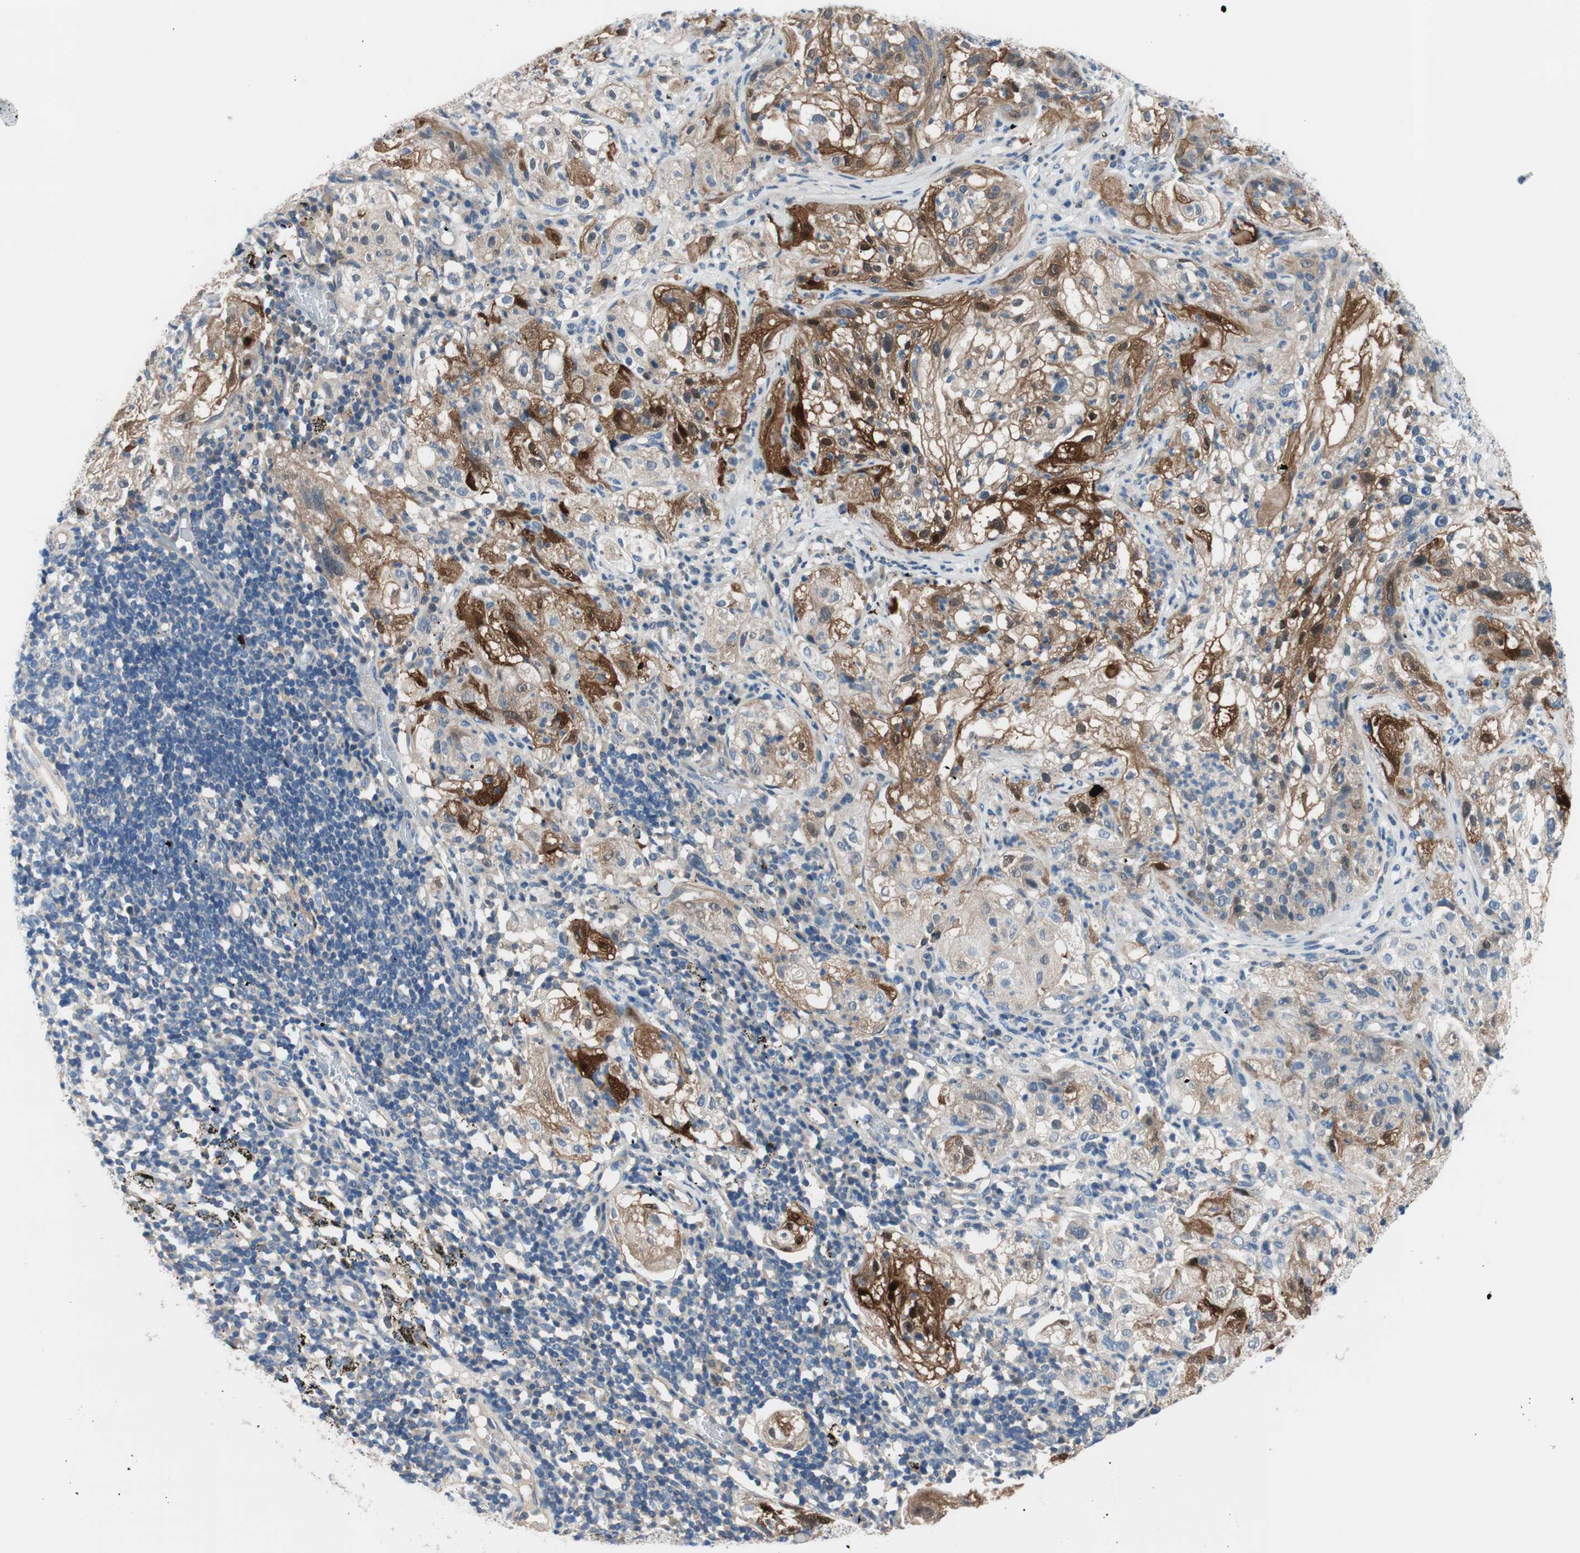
{"staining": {"intensity": "strong", "quantity": "25%-75%", "location": "cytoplasmic/membranous"}, "tissue": "lung cancer", "cell_type": "Tumor cells", "image_type": "cancer", "snomed": [{"axis": "morphology", "description": "Inflammation, NOS"}, {"axis": "morphology", "description": "Squamous cell carcinoma, NOS"}, {"axis": "topography", "description": "Lymph node"}, {"axis": "topography", "description": "Soft tissue"}, {"axis": "topography", "description": "Lung"}], "caption": "The photomicrograph displays staining of lung cancer, revealing strong cytoplasmic/membranous protein staining (brown color) within tumor cells.", "gene": "CALML3", "patient": {"sex": "male", "age": 66}}